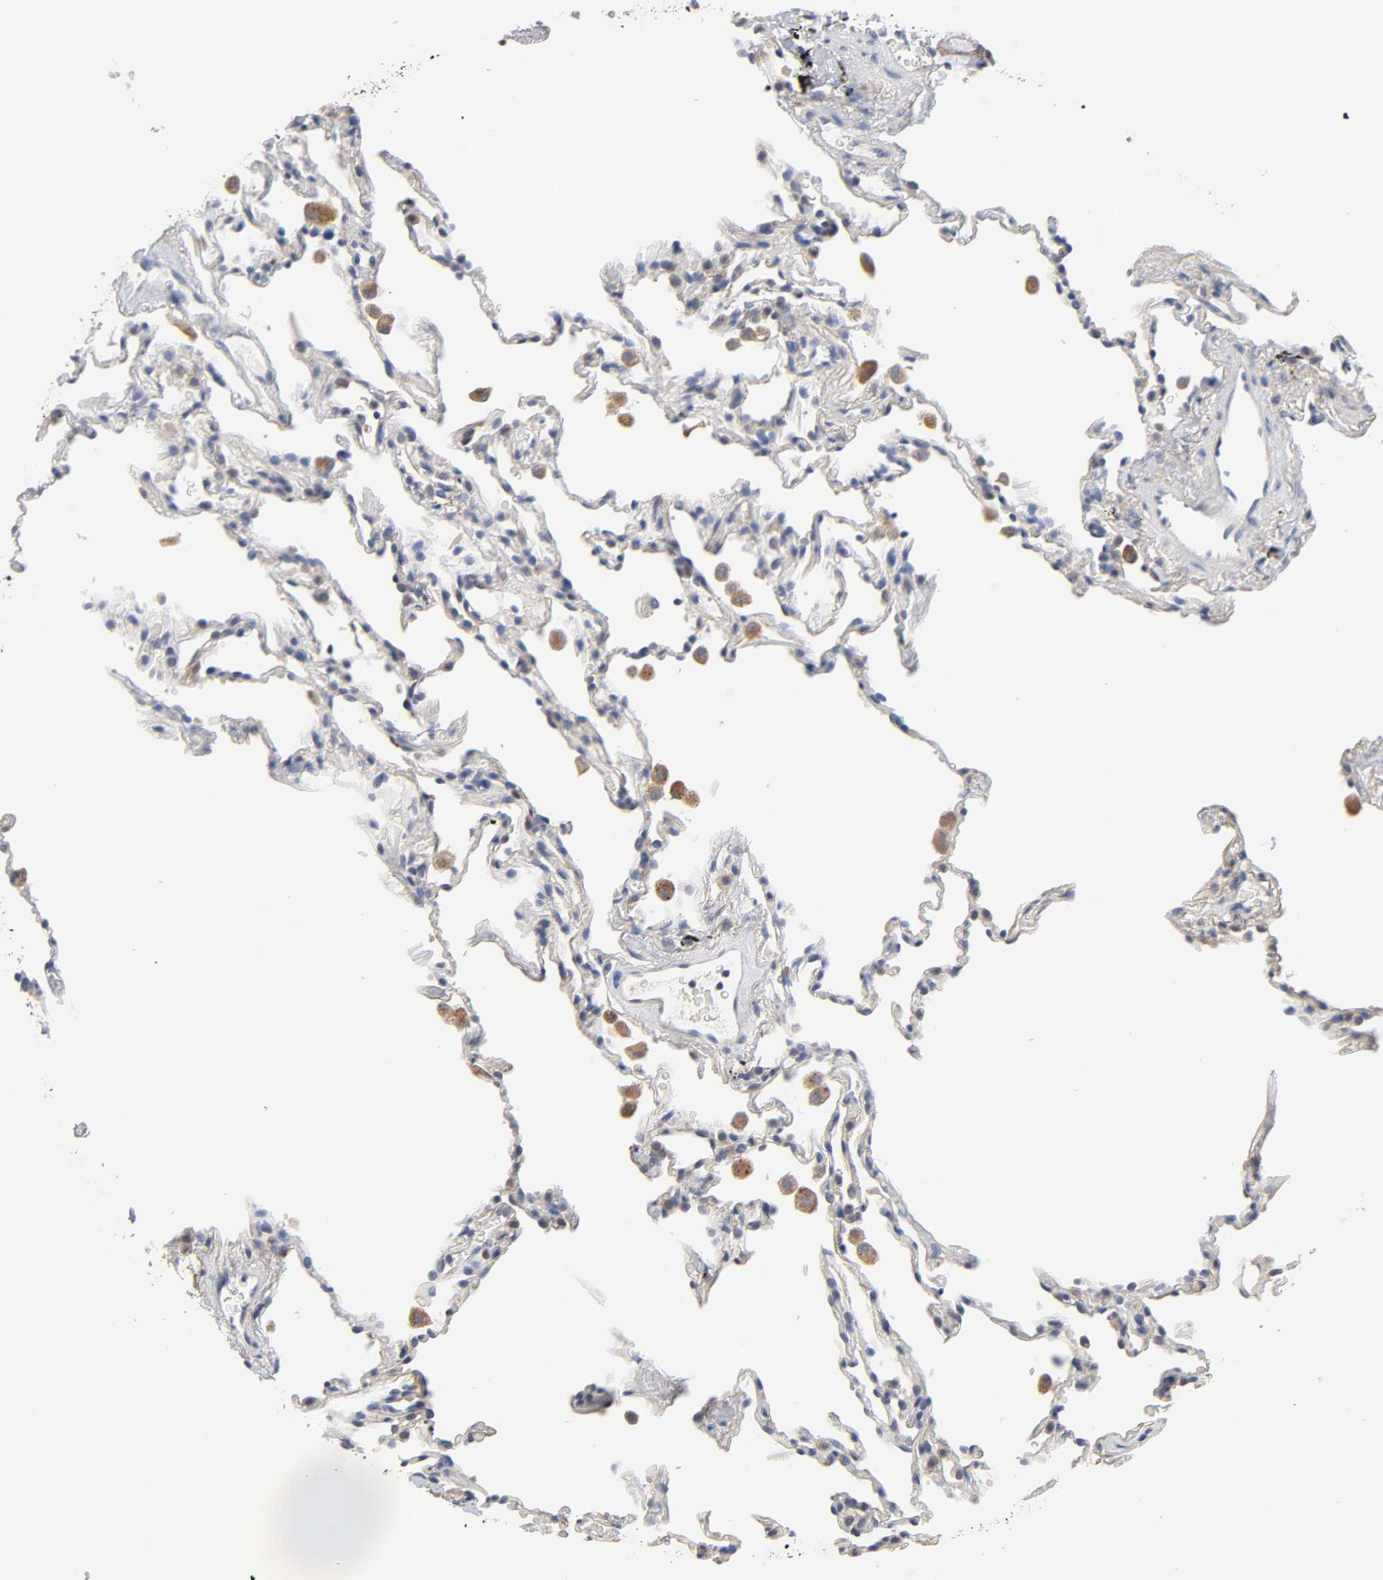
{"staining": {"intensity": "negative", "quantity": "none", "location": "none"}, "tissue": "lung", "cell_type": "Alveolar cells", "image_type": "normal", "snomed": [{"axis": "morphology", "description": "Normal tissue, NOS"}, {"axis": "morphology", "description": "Soft tissue tumor metastatic"}, {"axis": "topography", "description": "Lung"}], "caption": "This is an immunohistochemistry histopathology image of normal lung. There is no expression in alveolar cells.", "gene": "C17orf75", "patient": {"sex": "male", "age": 59}}